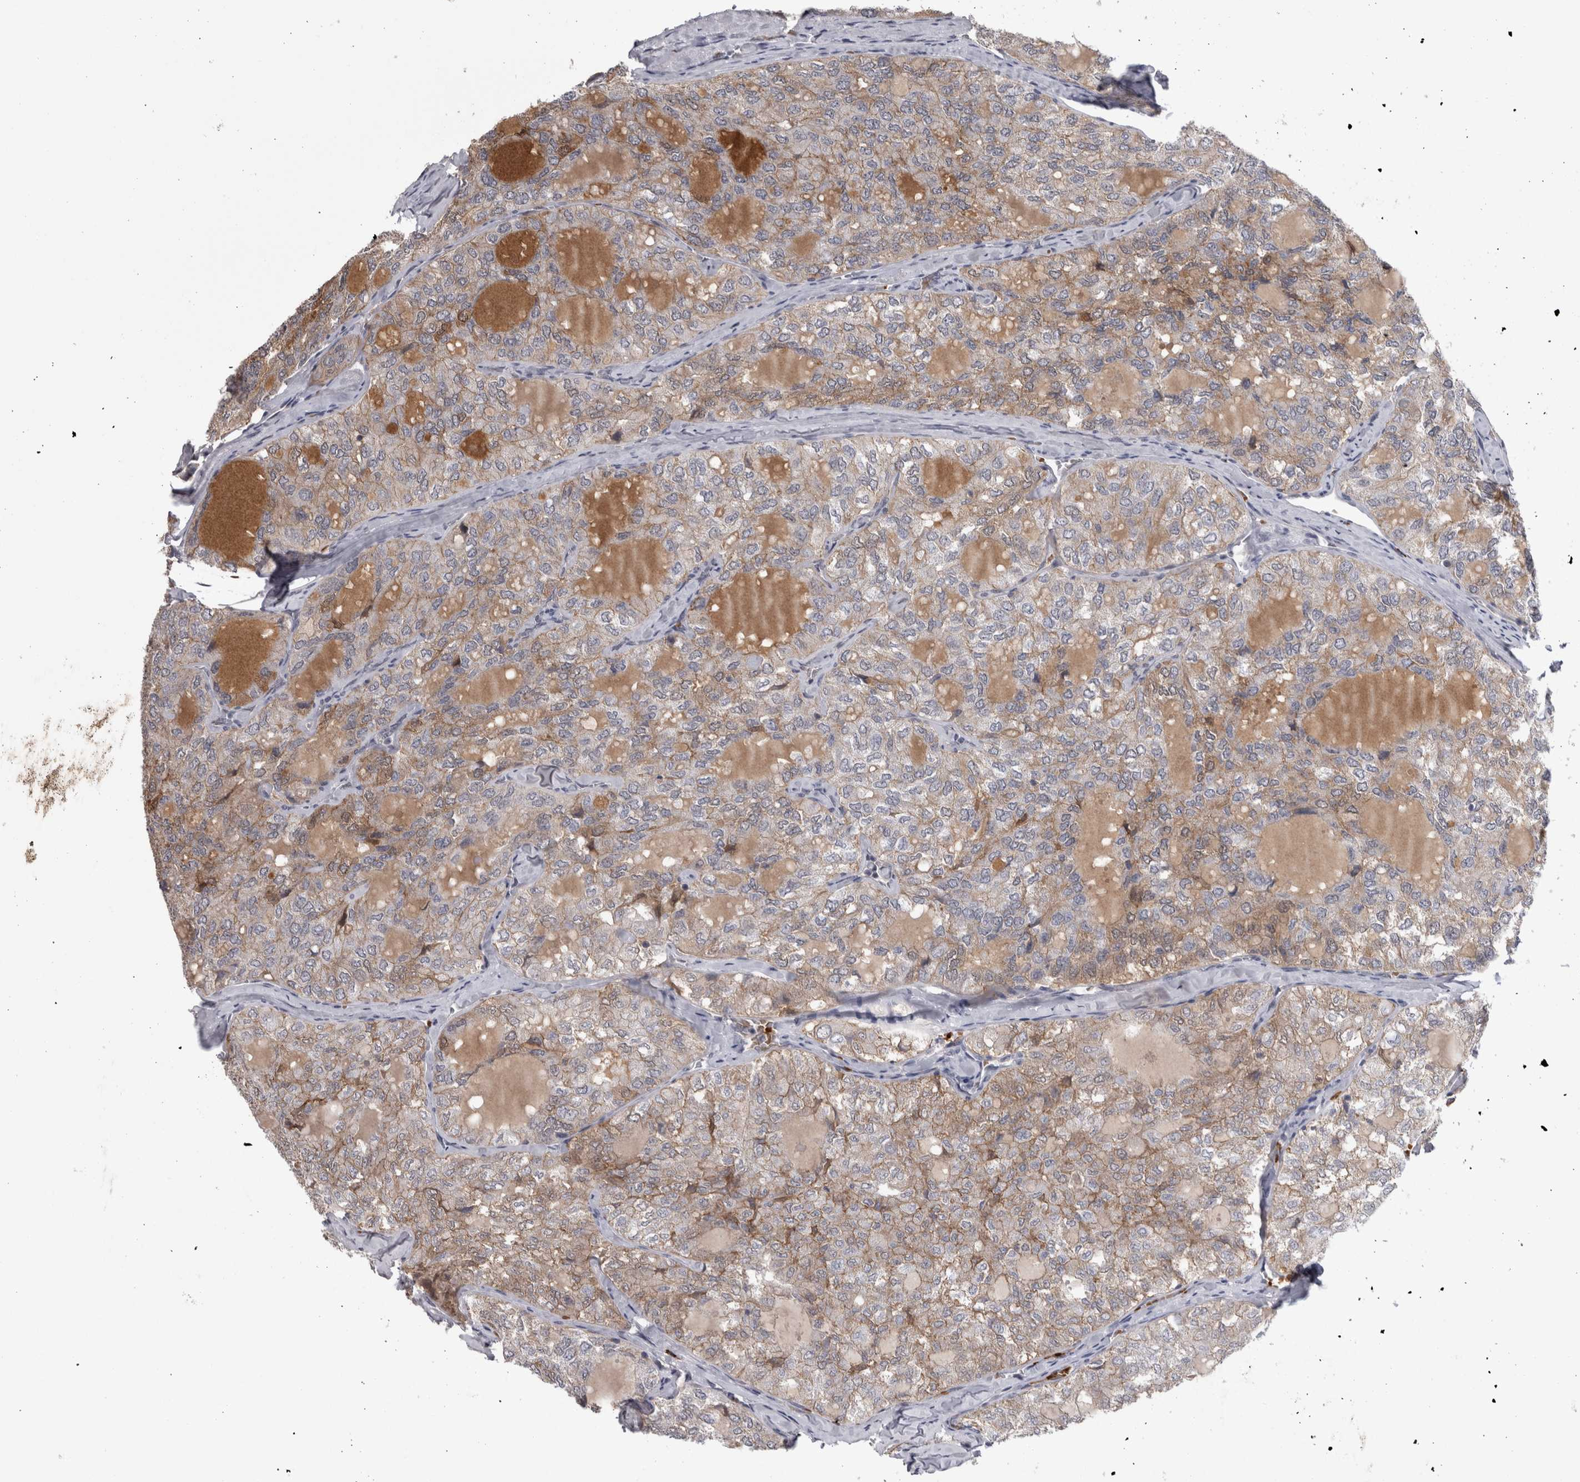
{"staining": {"intensity": "moderate", "quantity": "25%-75%", "location": "cytoplasmic/membranous"}, "tissue": "thyroid cancer", "cell_type": "Tumor cells", "image_type": "cancer", "snomed": [{"axis": "morphology", "description": "Follicular adenoma carcinoma, NOS"}, {"axis": "topography", "description": "Thyroid gland"}], "caption": "Protein expression analysis of thyroid cancer reveals moderate cytoplasmic/membranous positivity in about 25%-75% of tumor cells.", "gene": "PEBP4", "patient": {"sex": "male", "age": 75}}